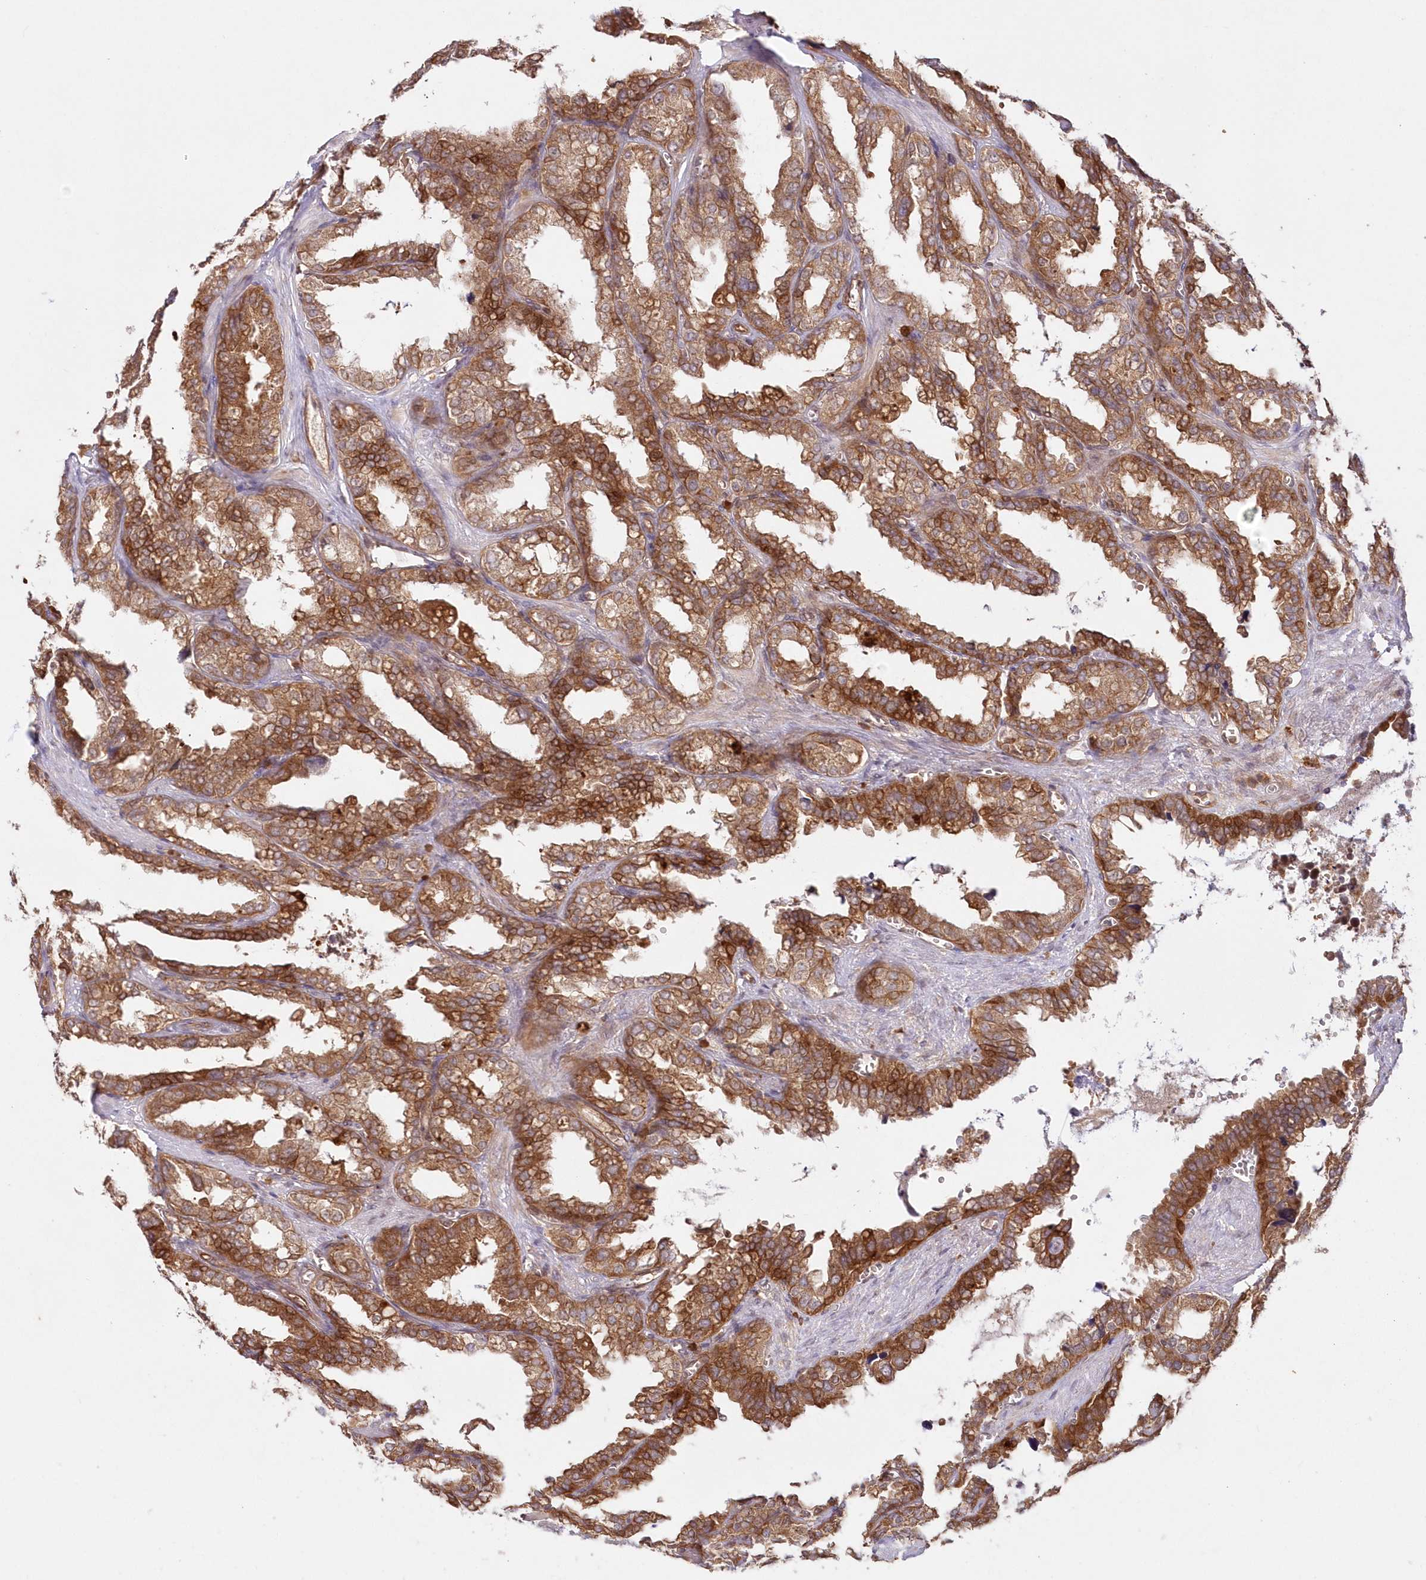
{"staining": {"intensity": "strong", "quantity": "25%-75%", "location": "cytoplasmic/membranous"}, "tissue": "seminal vesicle", "cell_type": "Glandular cells", "image_type": "normal", "snomed": [{"axis": "morphology", "description": "Normal tissue, NOS"}, {"axis": "topography", "description": "Prostate"}, {"axis": "topography", "description": "Seminal veicle"}], "caption": "High-power microscopy captured an IHC photomicrograph of benign seminal vesicle, revealing strong cytoplasmic/membranous positivity in about 25%-75% of glandular cells. (Brightfield microscopy of DAB IHC at high magnification).", "gene": "GBE1", "patient": {"sex": "male", "age": 51}}